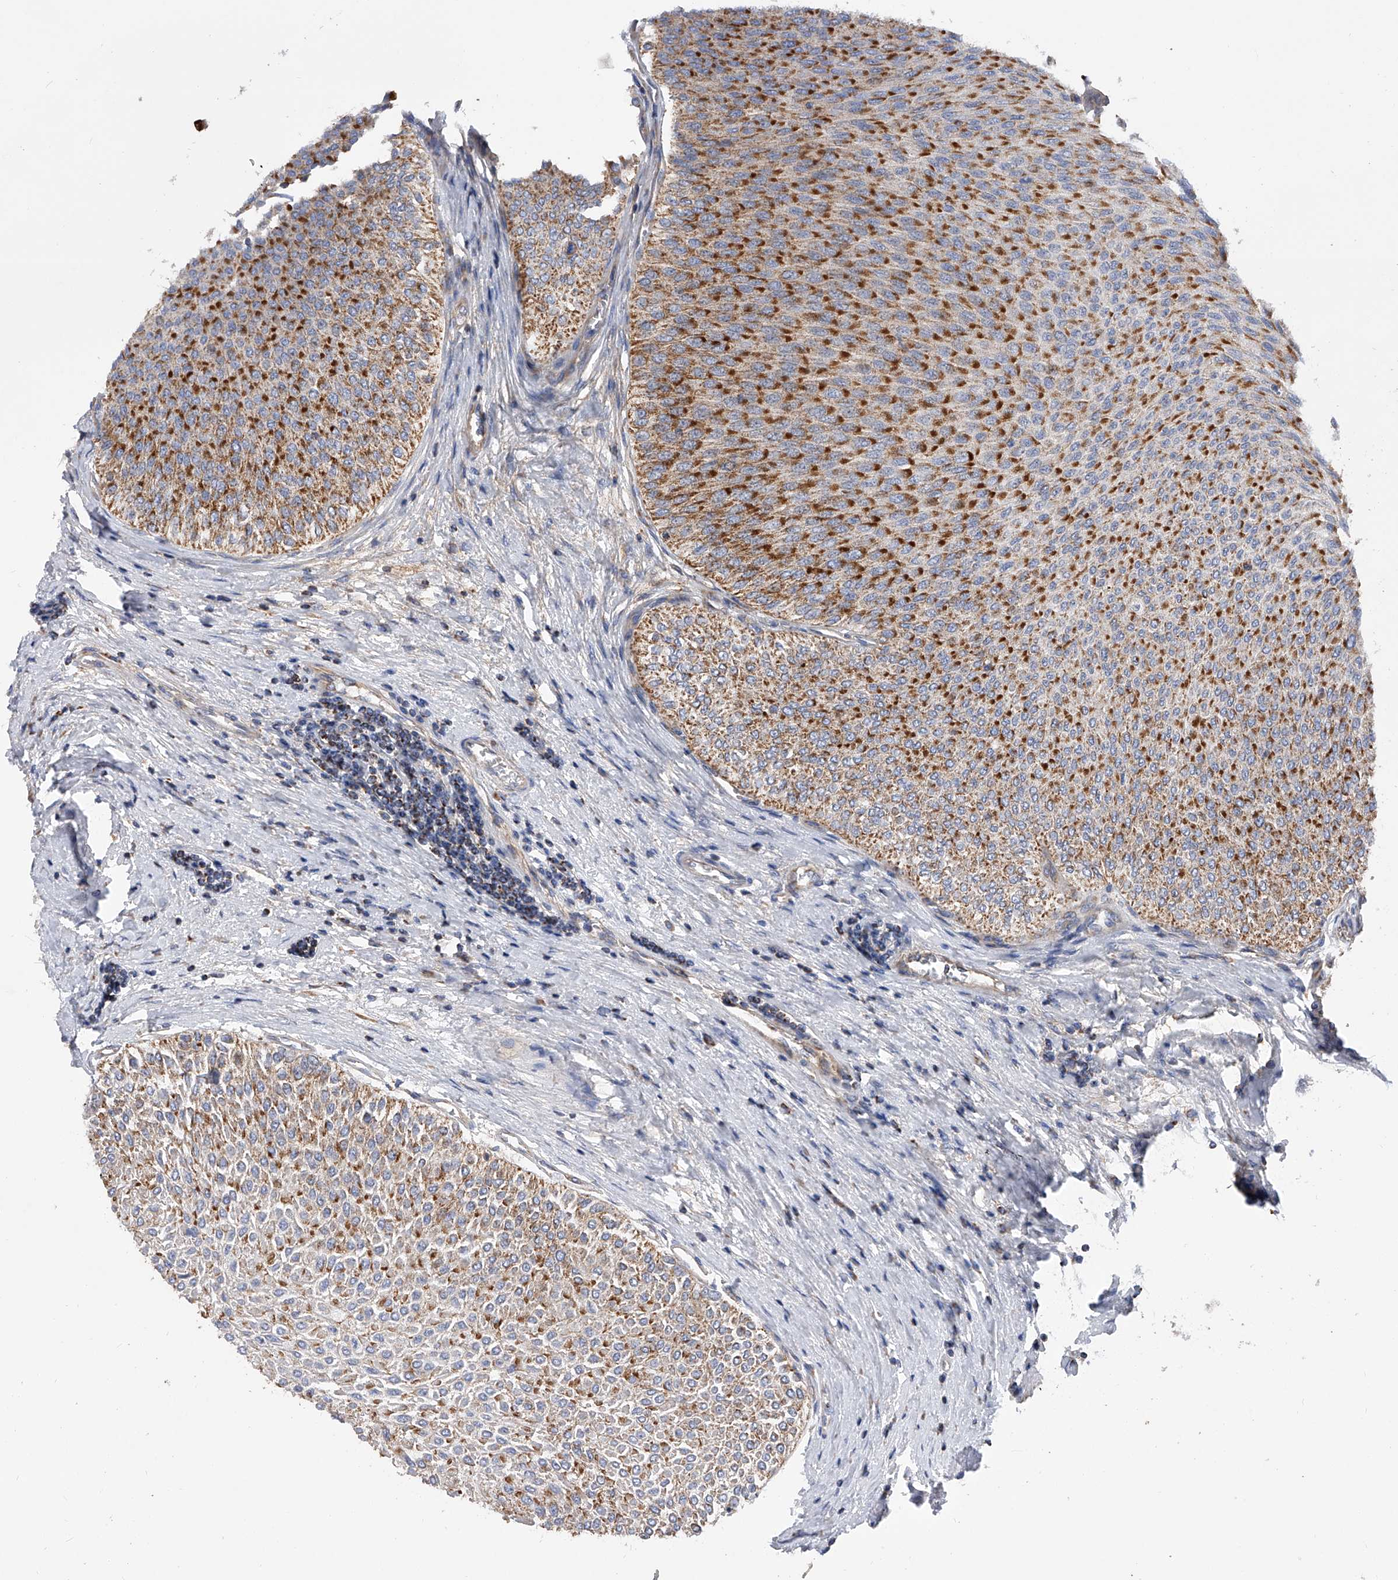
{"staining": {"intensity": "strong", "quantity": ">75%", "location": "cytoplasmic/membranous"}, "tissue": "urothelial cancer", "cell_type": "Tumor cells", "image_type": "cancer", "snomed": [{"axis": "morphology", "description": "Urothelial carcinoma, Low grade"}, {"axis": "topography", "description": "Urinary bladder"}], "caption": "The photomicrograph displays a brown stain indicating the presence of a protein in the cytoplasmic/membranous of tumor cells in urothelial carcinoma (low-grade). Ihc stains the protein in brown and the nuclei are stained blue.", "gene": "PDSS2", "patient": {"sex": "male", "age": 78}}